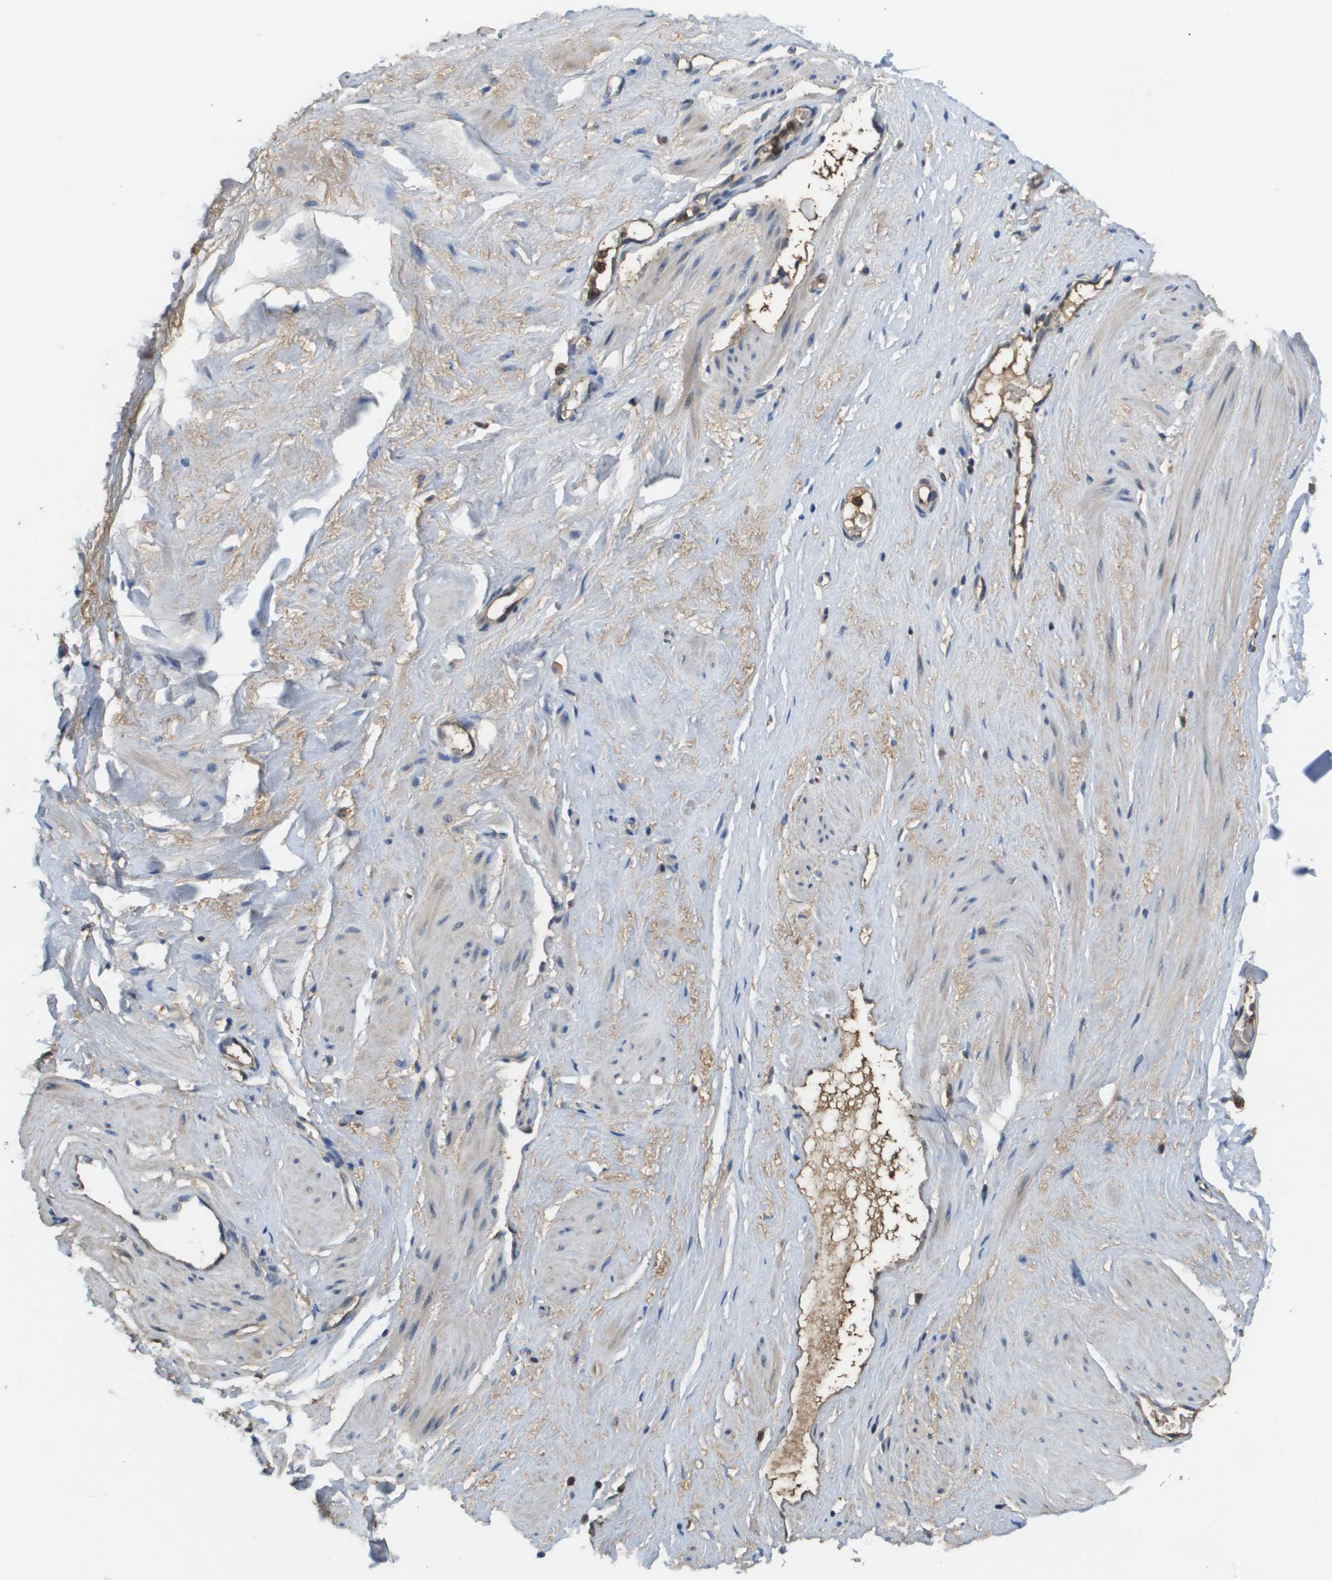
{"staining": {"intensity": "negative", "quantity": "none", "location": "none"}, "tissue": "adipose tissue", "cell_type": "Adipocytes", "image_type": "normal", "snomed": [{"axis": "morphology", "description": "Normal tissue, NOS"}, {"axis": "topography", "description": "Soft tissue"}, {"axis": "topography", "description": "Vascular tissue"}], "caption": "Immunohistochemistry histopathology image of benign human adipose tissue stained for a protein (brown), which exhibits no expression in adipocytes.", "gene": "SLC16A3", "patient": {"sex": "female", "age": 35}}